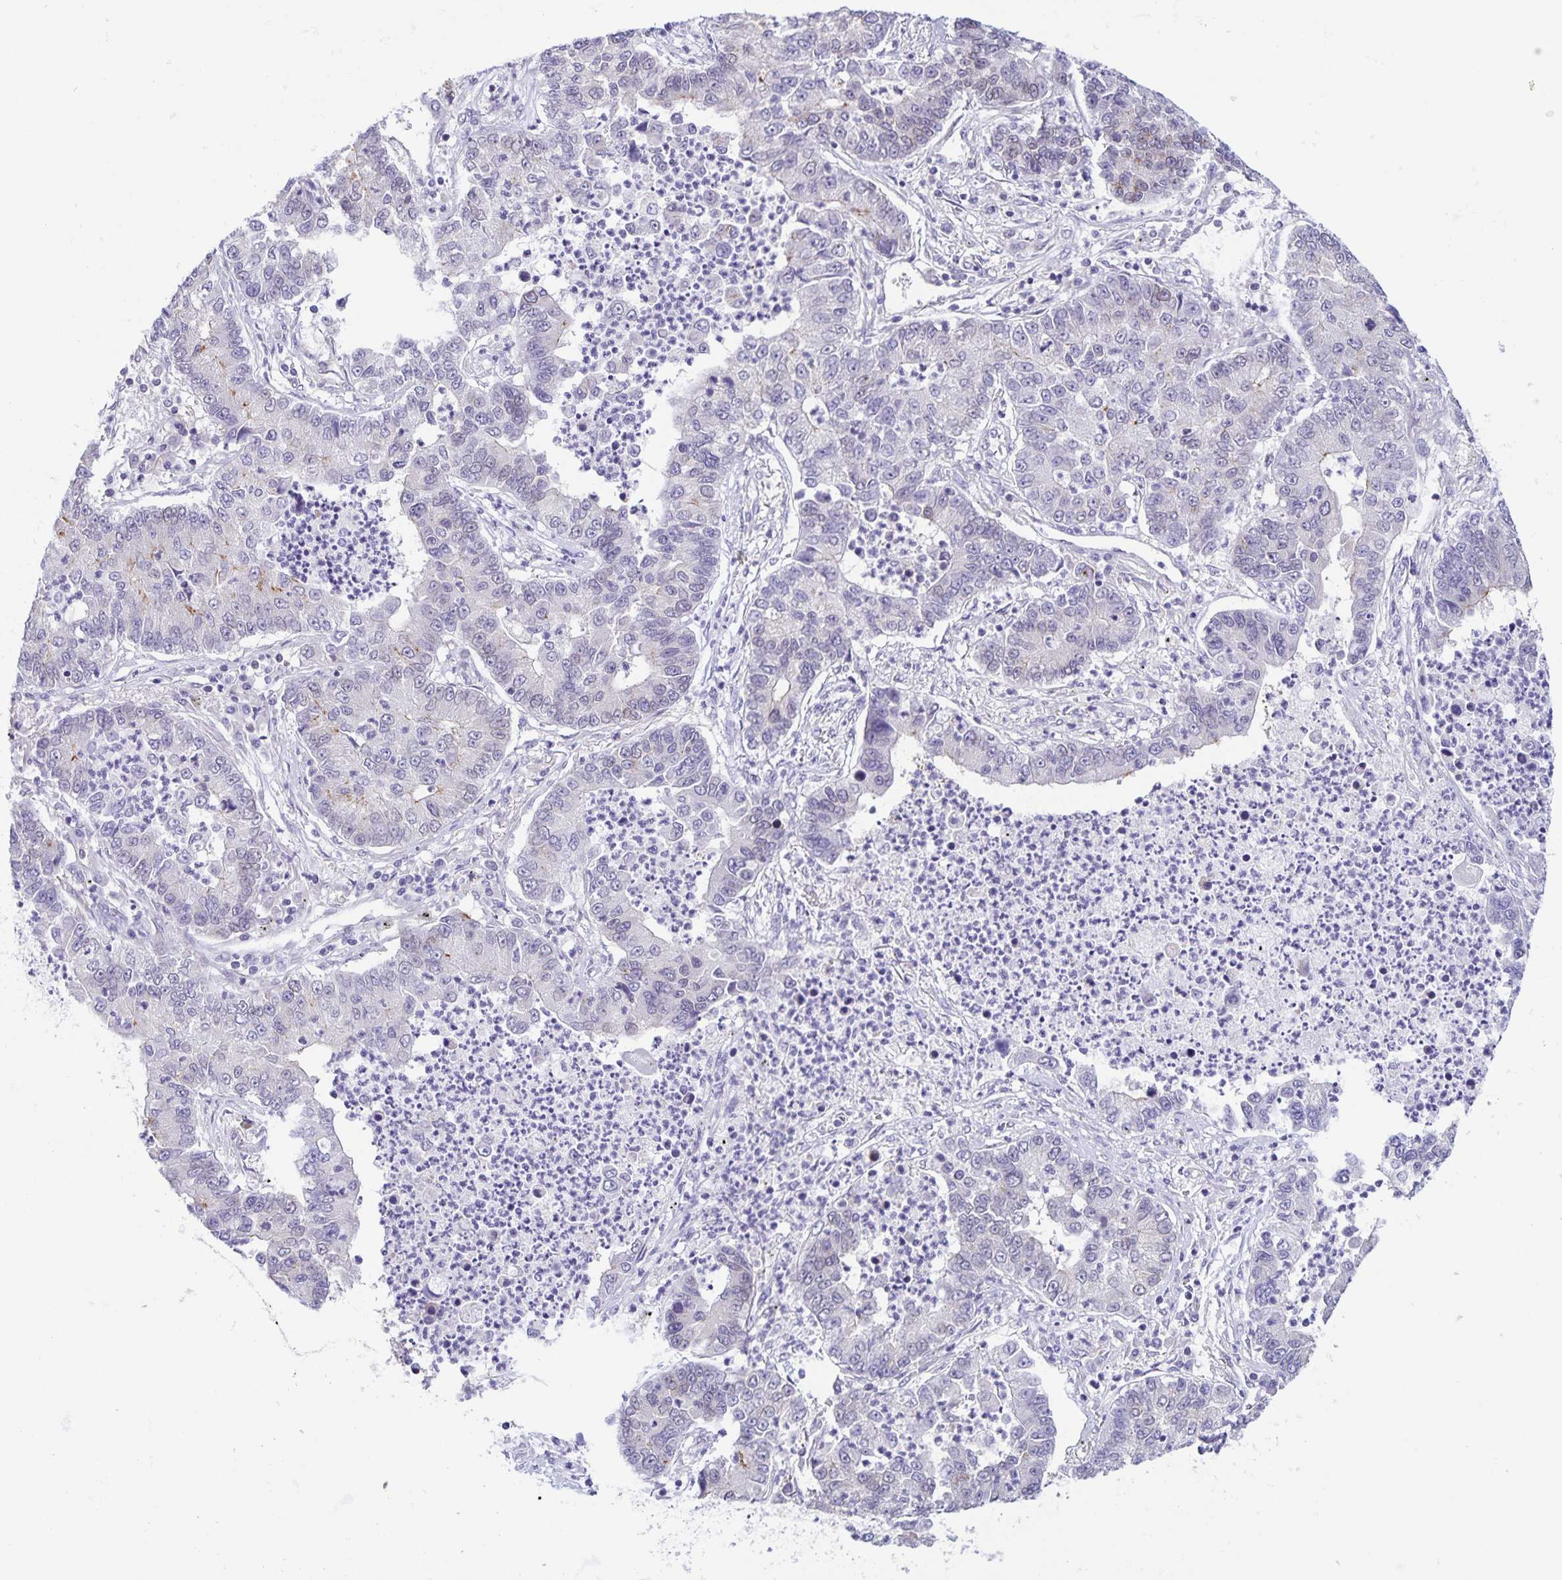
{"staining": {"intensity": "negative", "quantity": "none", "location": "none"}, "tissue": "lung cancer", "cell_type": "Tumor cells", "image_type": "cancer", "snomed": [{"axis": "morphology", "description": "Adenocarcinoma, NOS"}, {"axis": "topography", "description": "Lung"}], "caption": "IHC histopathology image of neoplastic tissue: lung adenocarcinoma stained with DAB reveals no significant protein expression in tumor cells. The staining was performed using DAB (3,3'-diaminobenzidine) to visualize the protein expression in brown, while the nuclei were stained in blue with hematoxylin (Magnification: 20x).", "gene": "SYNE2", "patient": {"sex": "female", "age": 57}}